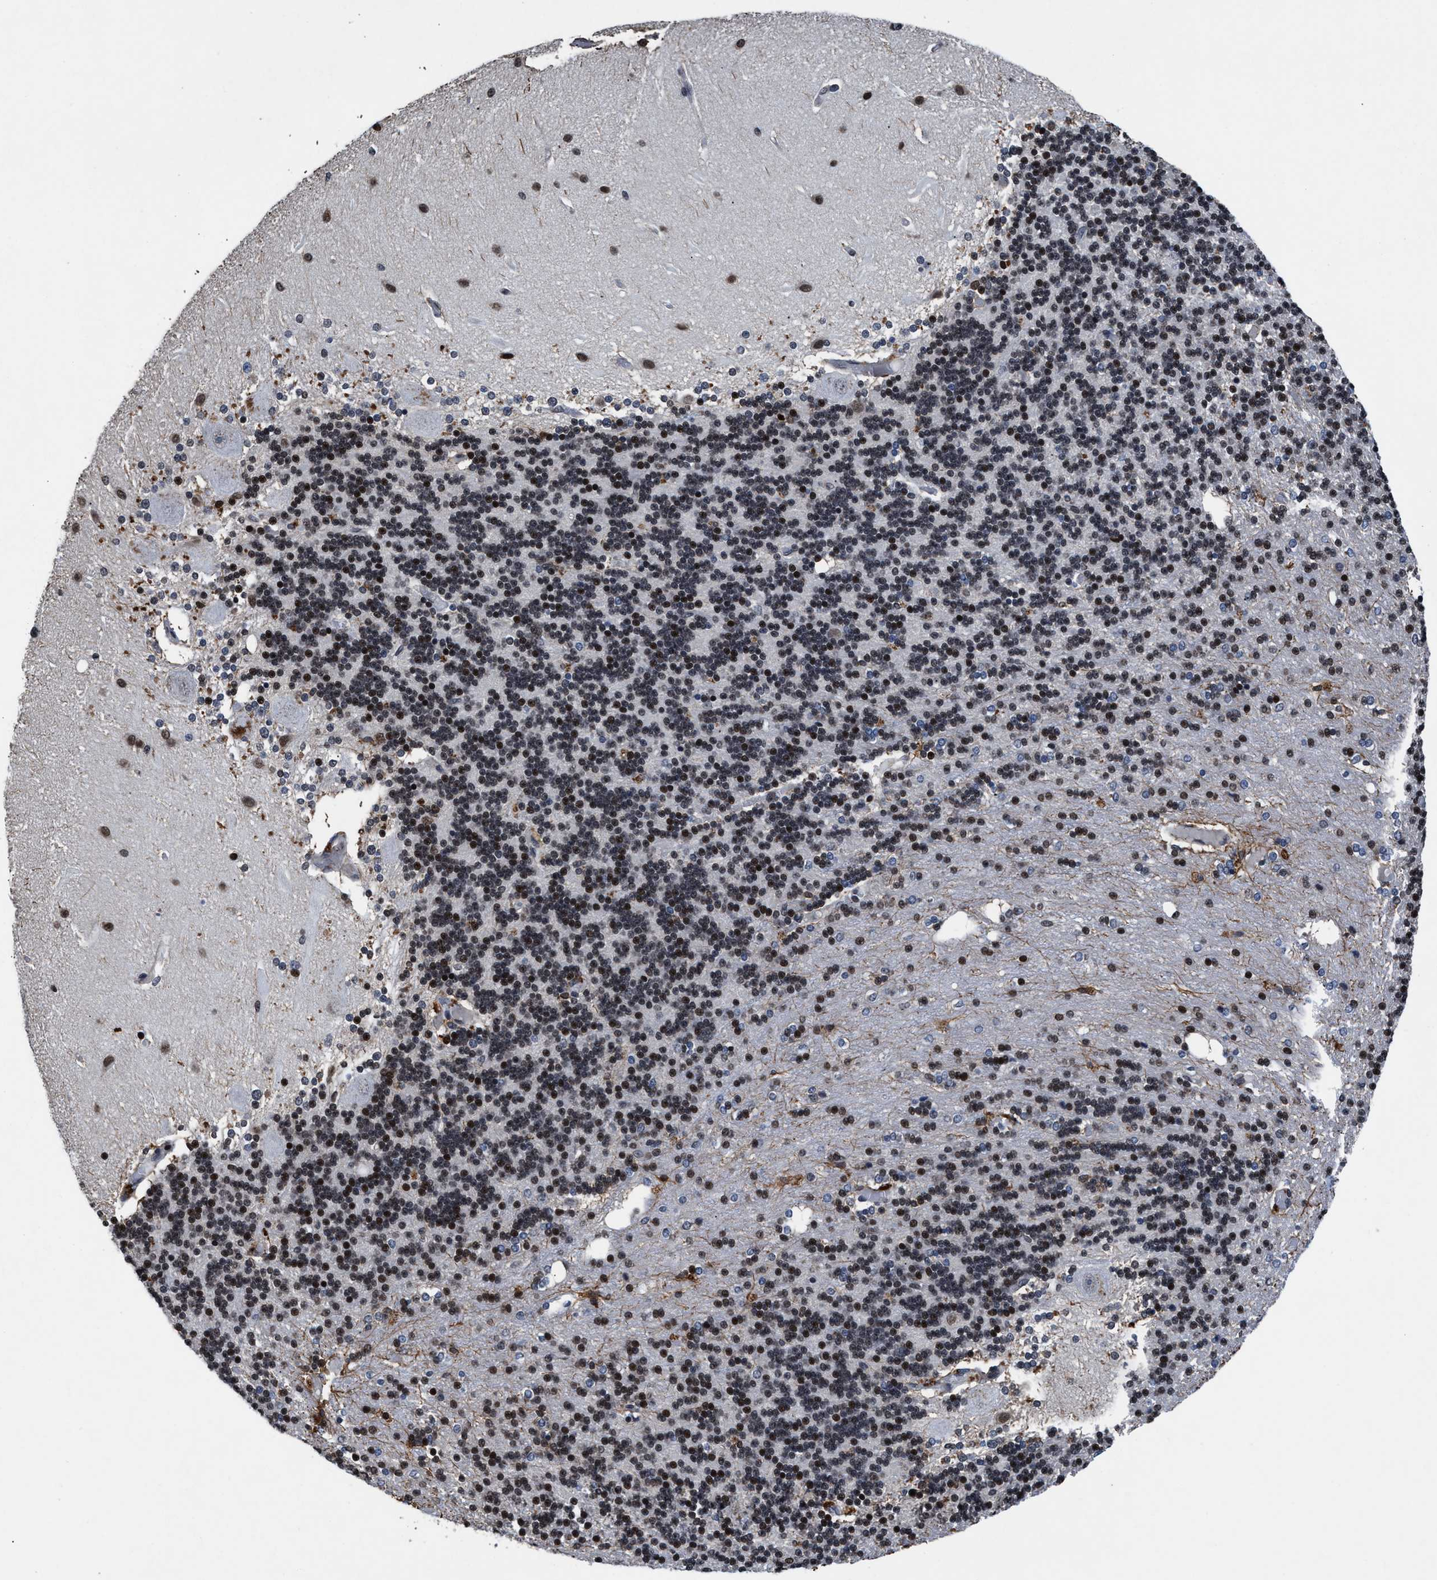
{"staining": {"intensity": "strong", "quantity": ">75%", "location": "nuclear"}, "tissue": "cerebellum", "cell_type": "Cells in granular layer", "image_type": "normal", "snomed": [{"axis": "morphology", "description": "Normal tissue, NOS"}, {"axis": "topography", "description": "Cerebellum"}], "caption": "Unremarkable cerebellum reveals strong nuclear positivity in about >75% of cells in granular layer, visualized by immunohistochemistry. (IHC, brightfield microscopy, high magnification).", "gene": "WDR81", "patient": {"sex": "female", "age": 54}}